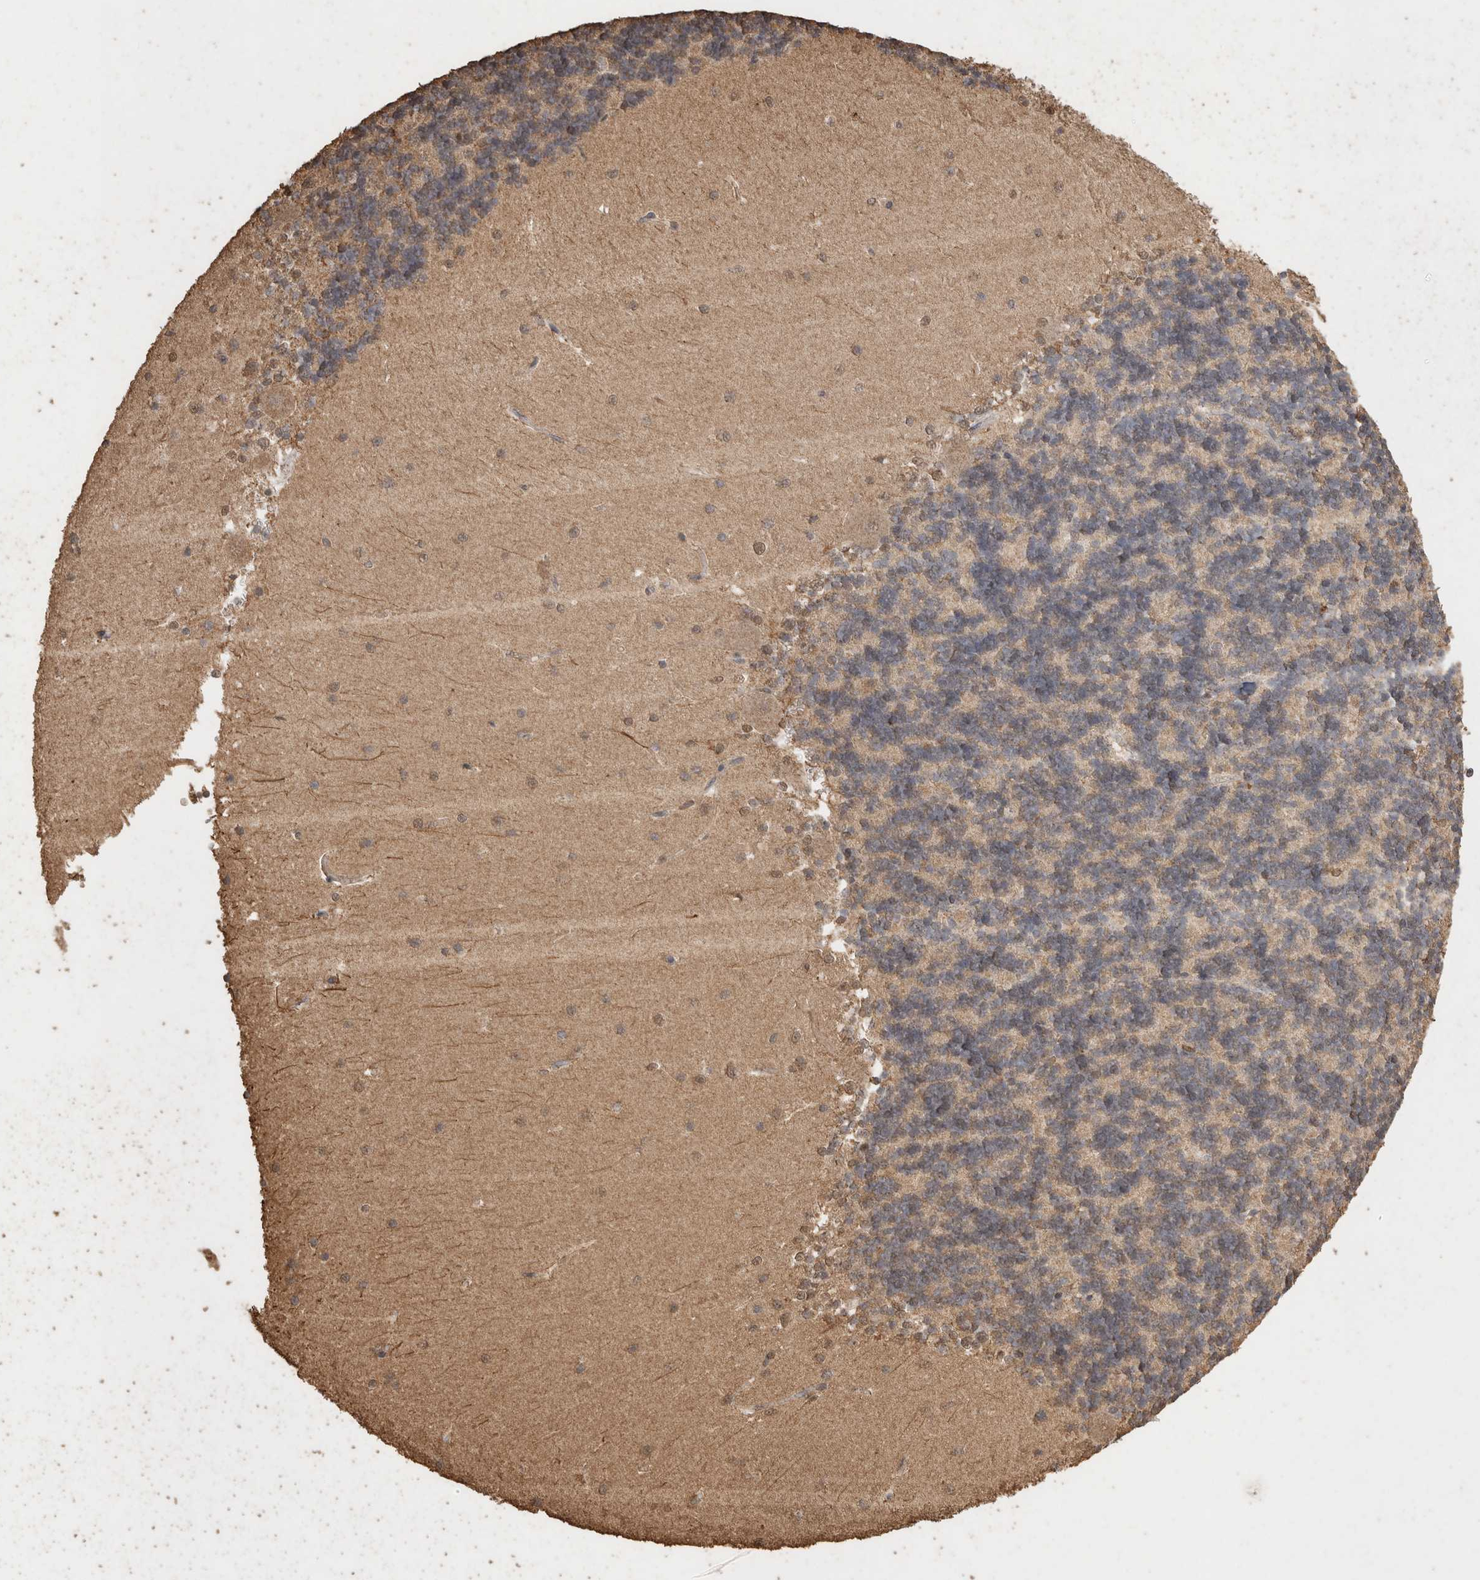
{"staining": {"intensity": "weak", "quantity": "25%-75%", "location": "cytoplasmic/membranous"}, "tissue": "cerebellum", "cell_type": "Cells in granular layer", "image_type": "normal", "snomed": [{"axis": "morphology", "description": "Normal tissue, NOS"}, {"axis": "topography", "description": "Cerebellum"}], "caption": "Protein staining by immunohistochemistry (IHC) shows weak cytoplasmic/membranous staining in about 25%-75% of cells in granular layer in unremarkable cerebellum. Immunohistochemistry stains the protein of interest in brown and the nuclei are stained blue.", "gene": "CX3CL1", "patient": {"sex": "male", "age": 37}}